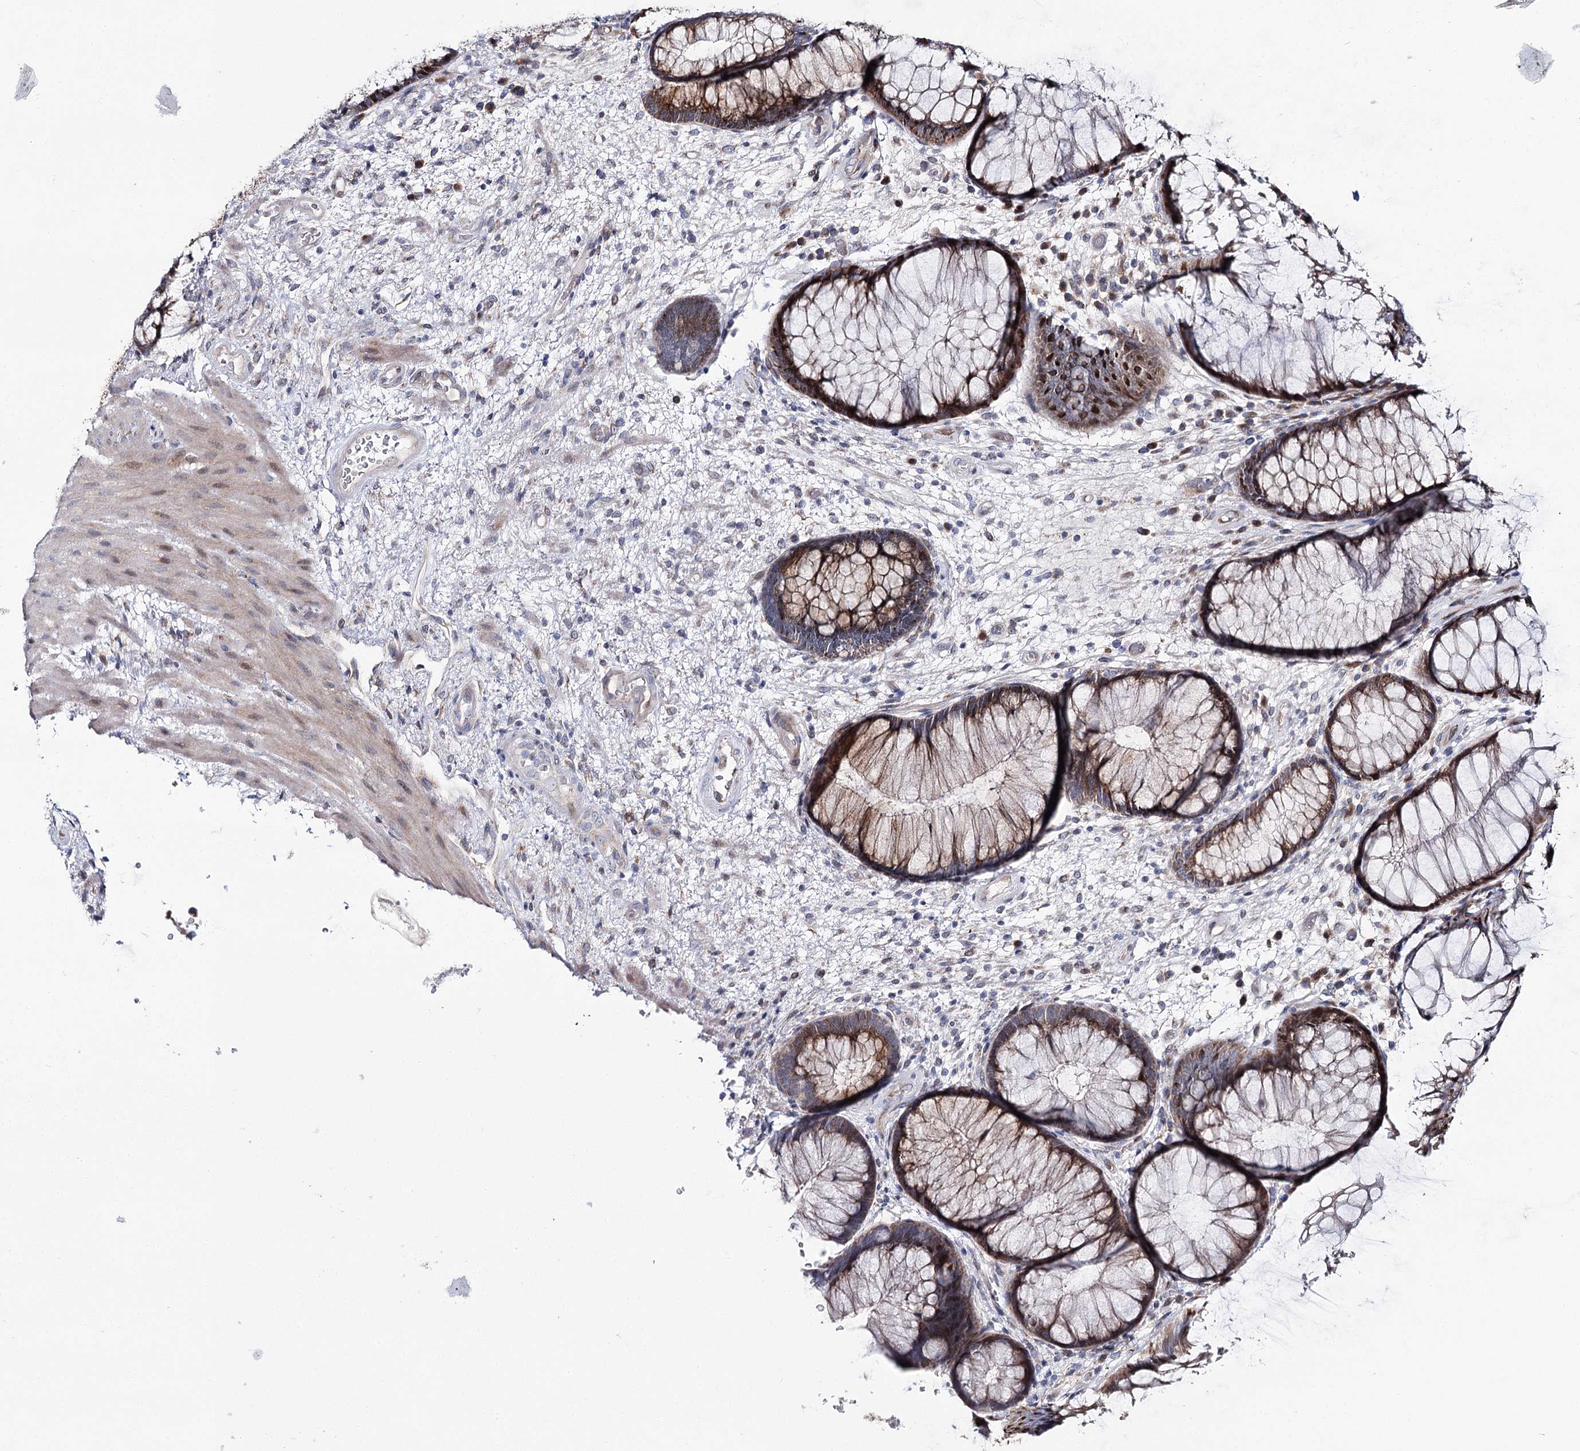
{"staining": {"intensity": "moderate", "quantity": ">75%", "location": "cytoplasmic/membranous"}, "tissue": "rectum", "cell_type": "Glandular cells", "image_type": "normal", "snomed": [{"axis": "morphology", "description": "Normal tissue, NOS"}, {"axis": "topography", "description": "Rectum"}], "caption": "Immunohistochemistry (IHC) of benign human rectum exhibits medium levels of moderate cytoplasmic/membranous positivity in approximately >75% of glandular cells. Nuclei are stained in blue.", "gene": "CPLANE1", "patient": {"sex": "male", "age": 51}}